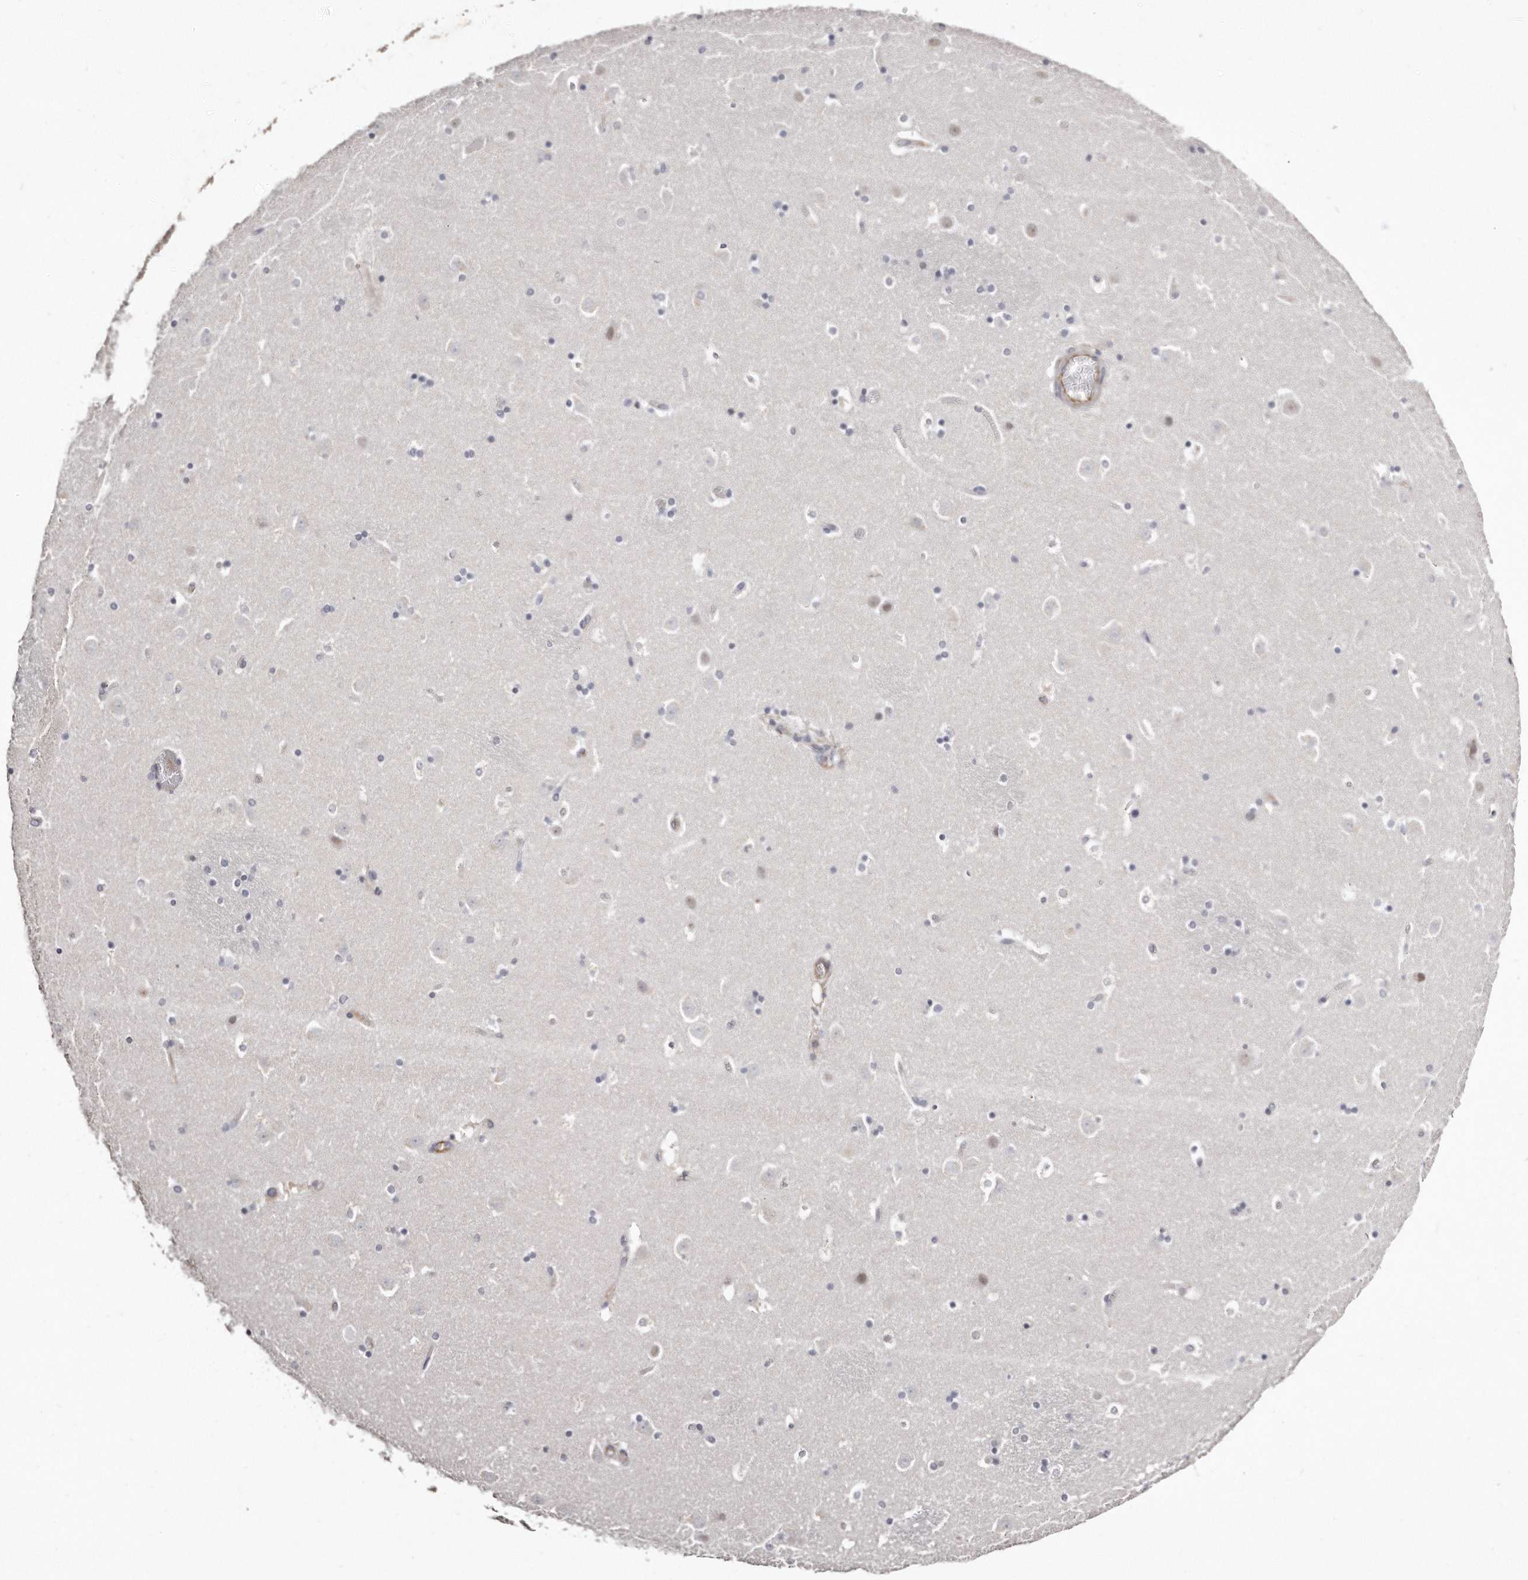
{"staining": {"intensity": "weak", "quantity": "<25%", "location": "nuclear"}, "tissue": "caudate", "cell_type": "Glial cells", "image_type": "normal", "snomed": [{"axis": "morphology", "description": "Normal tissue, NOS"}, {"axis": "topography", "description": "Lateral ventricle wall"}], "caption": "Protein analysis of unremarkable caudate shows no significant positivity in glial cells. The staining is performed using DAB (3,3'-diaminobenzidine) brown chromogen with nuclei counter-stained in using hematoxylin.", "gene": "ZYG11A", "patient": {"sex": "male", "age": 45}}